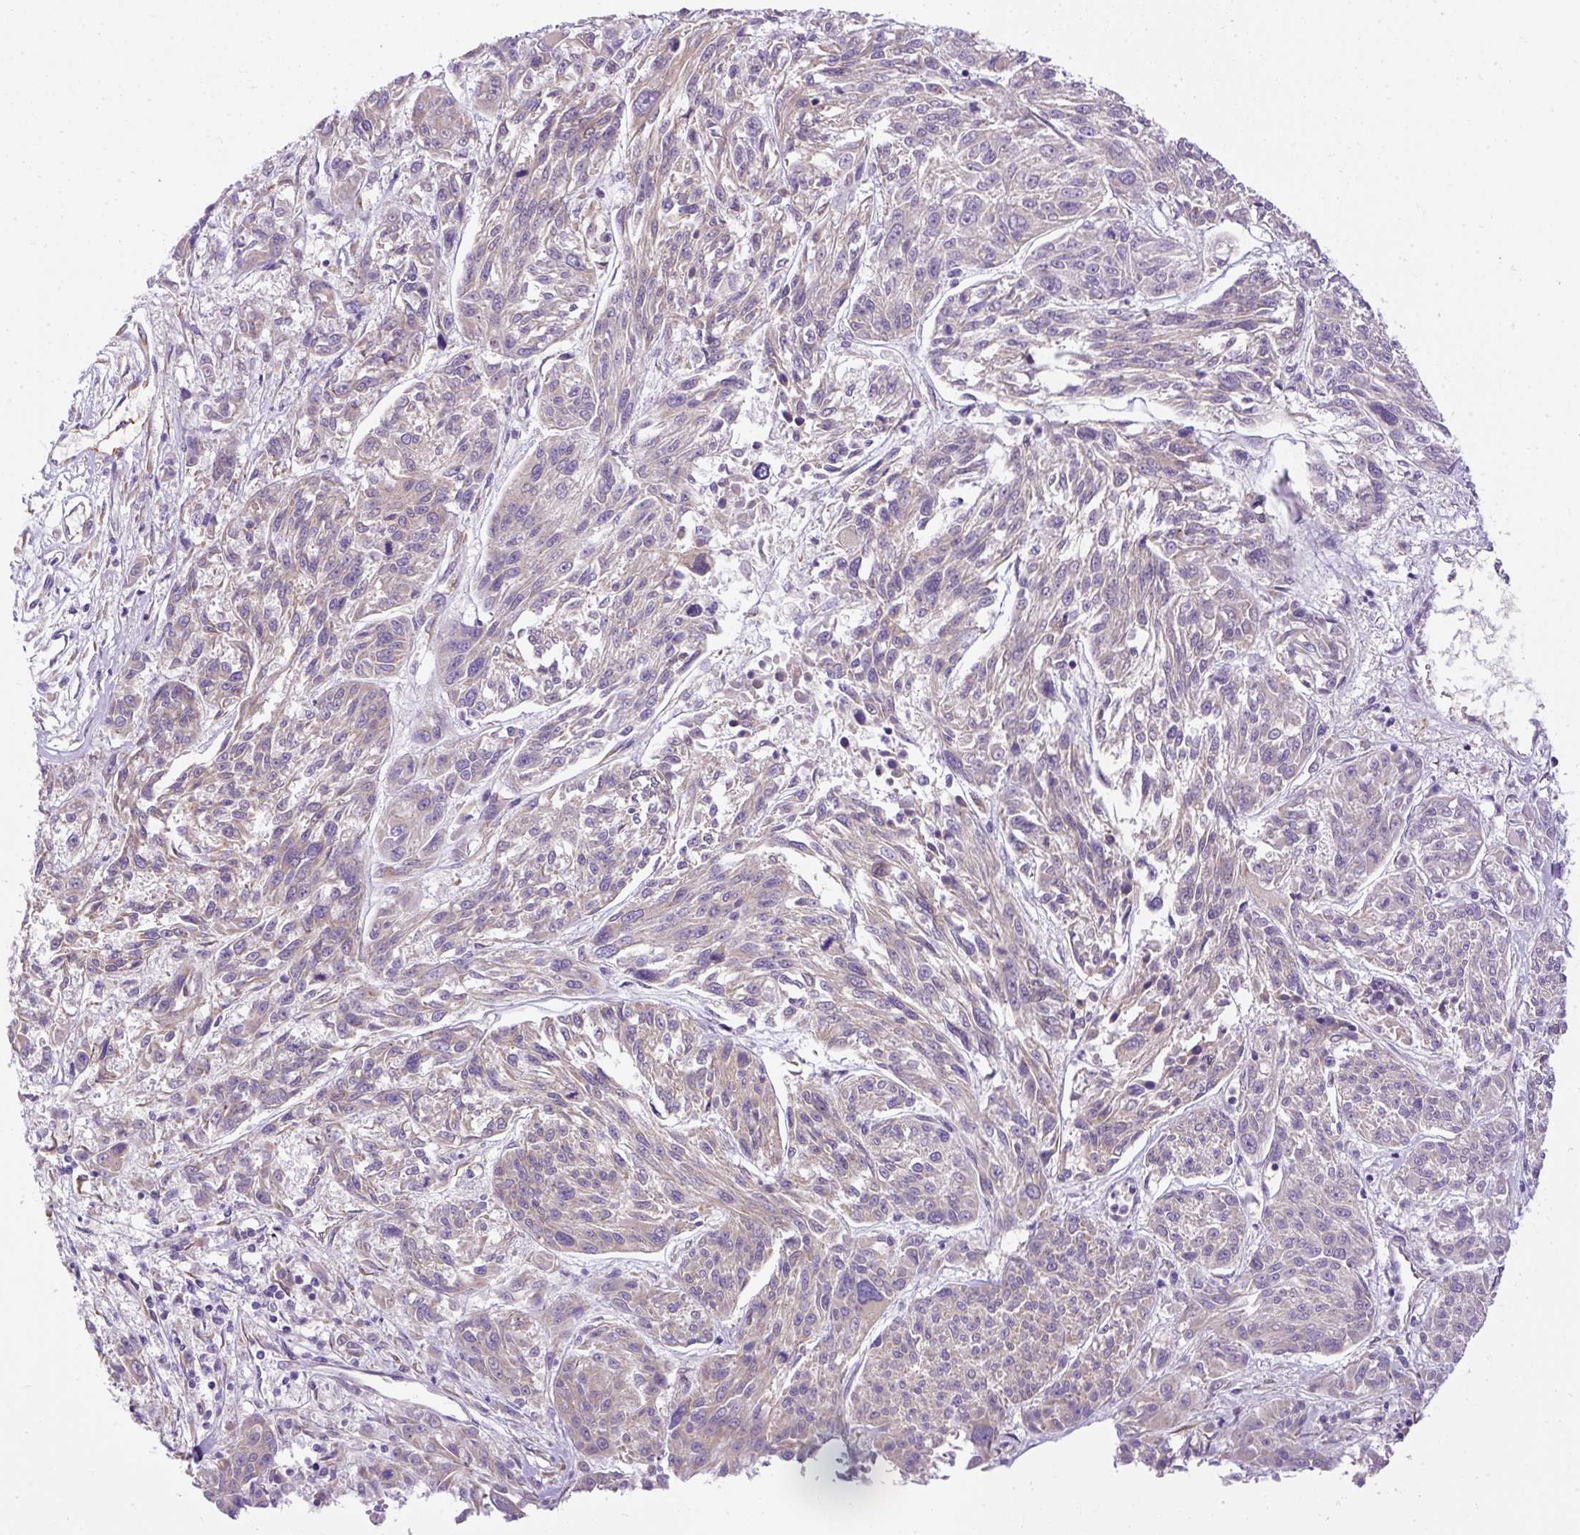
{"staining": {"intensity": "weak", "quantity": "25%-75%", "location": "cytoplasmic/membranous"}, "tissue": "melanoma", "cell_type": "Tumor cells", "image_type": "cancer", "snomed": [{"axis": "morphology", "description": "Malignant melanoma, NOS"}, {"axis": "topography", "description": "Skin"}], "caption": "Protein staining demonstrates weak cytoplasmic/membranous positivity in approximately 25%-75% of tumor cells in malignant melanoma.", "gene": "FAM149A", "patient": {"sex": "male", "age": 53}}